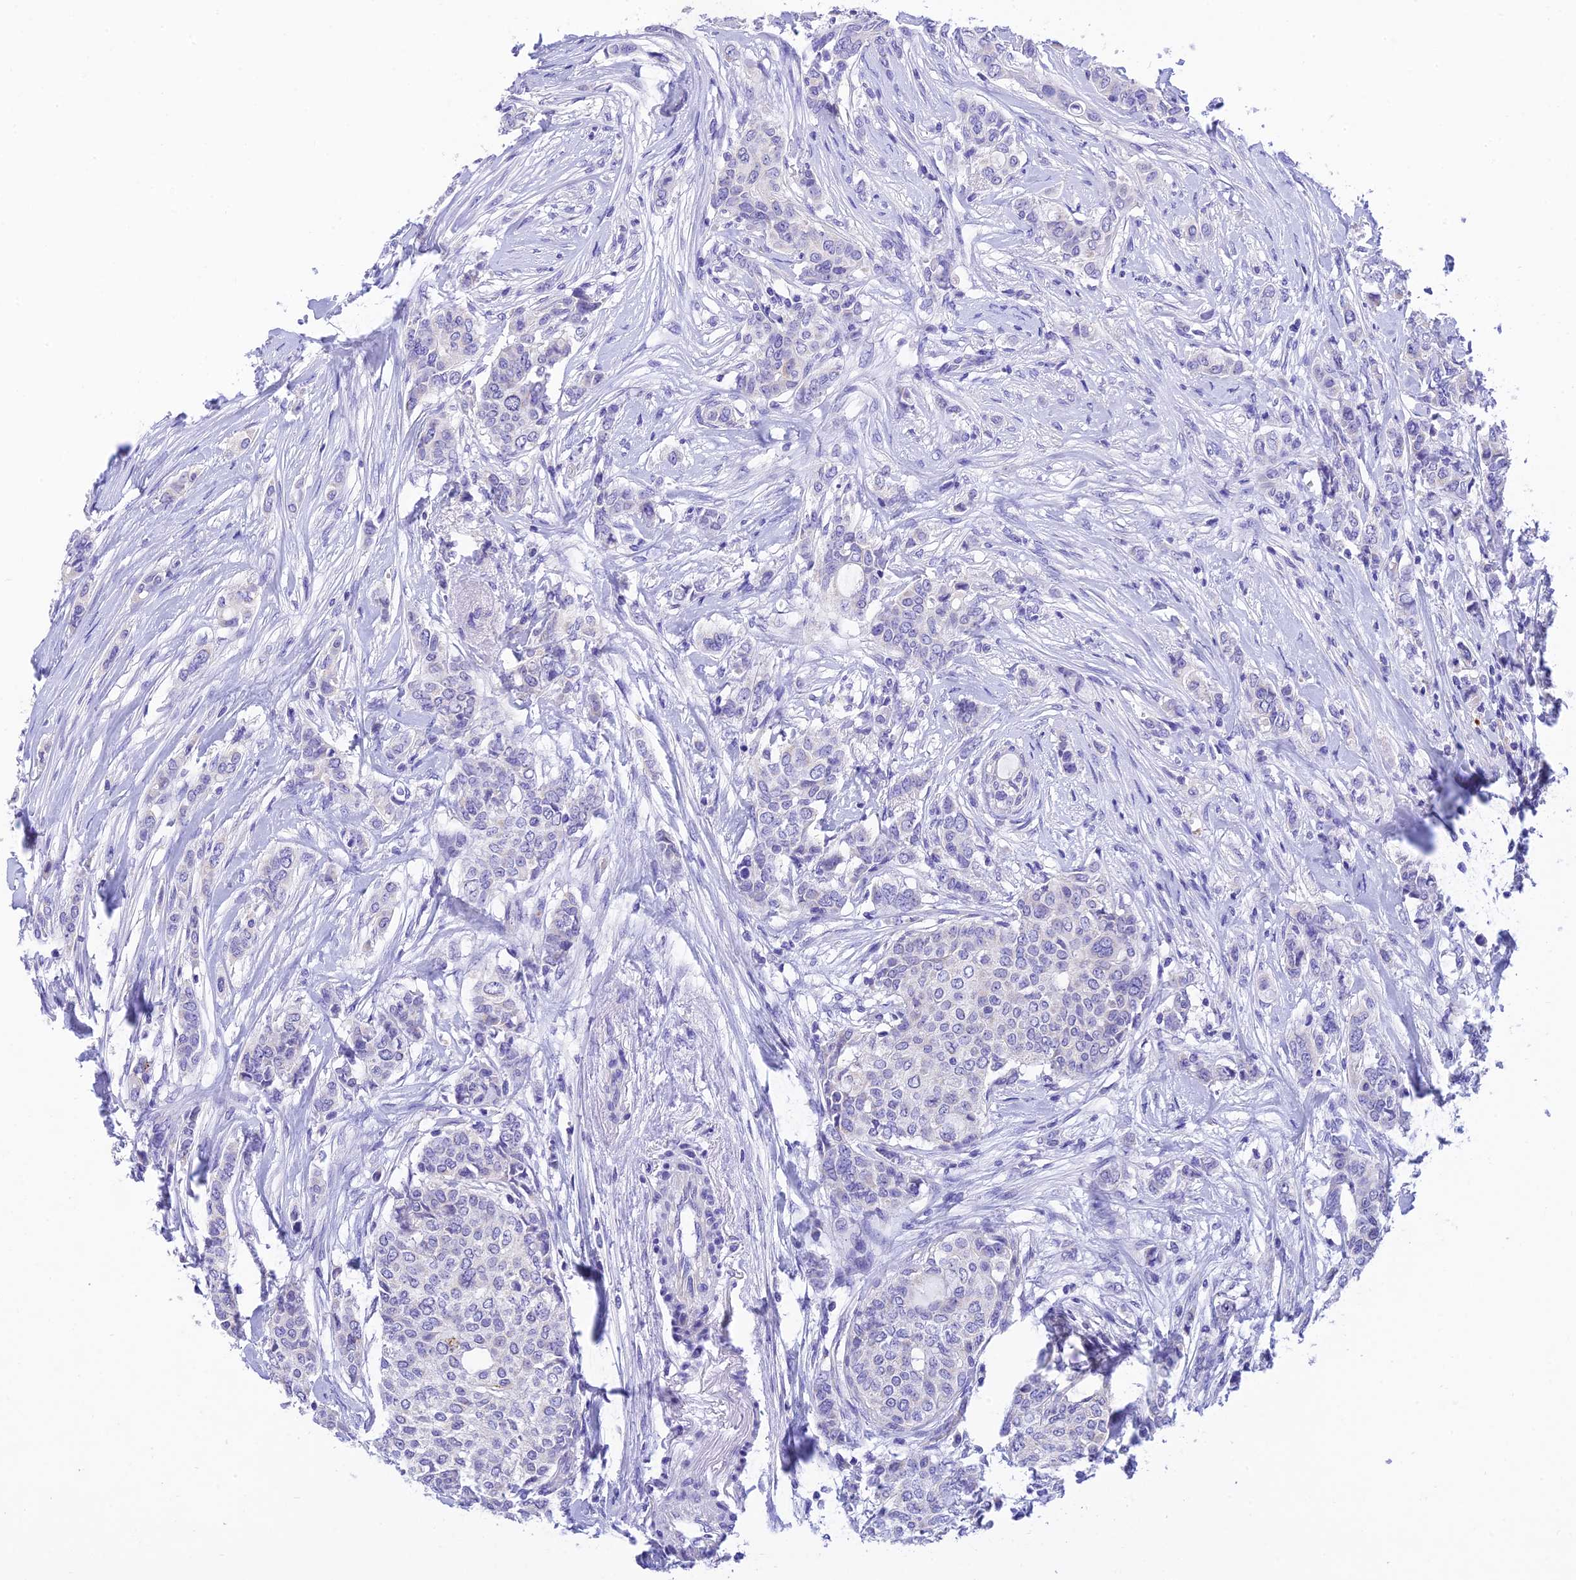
{"staining": {"intensity": "negative", "quantity": "none", "location": "none"}, "tissue": "breast cancer", "cell_type": "Tumor cells", "image_type": "cancer", "snomed": [{"axis": "morphology", "description": "Lobular carcinoma"}, {"axis": "topography", "description": "Breast"}], "caption": "Image shows no protein expression in tumor cells of breast cancer tissue.", "gene": "MS4A5", "patient": {"sex": "female", "age": 51}}